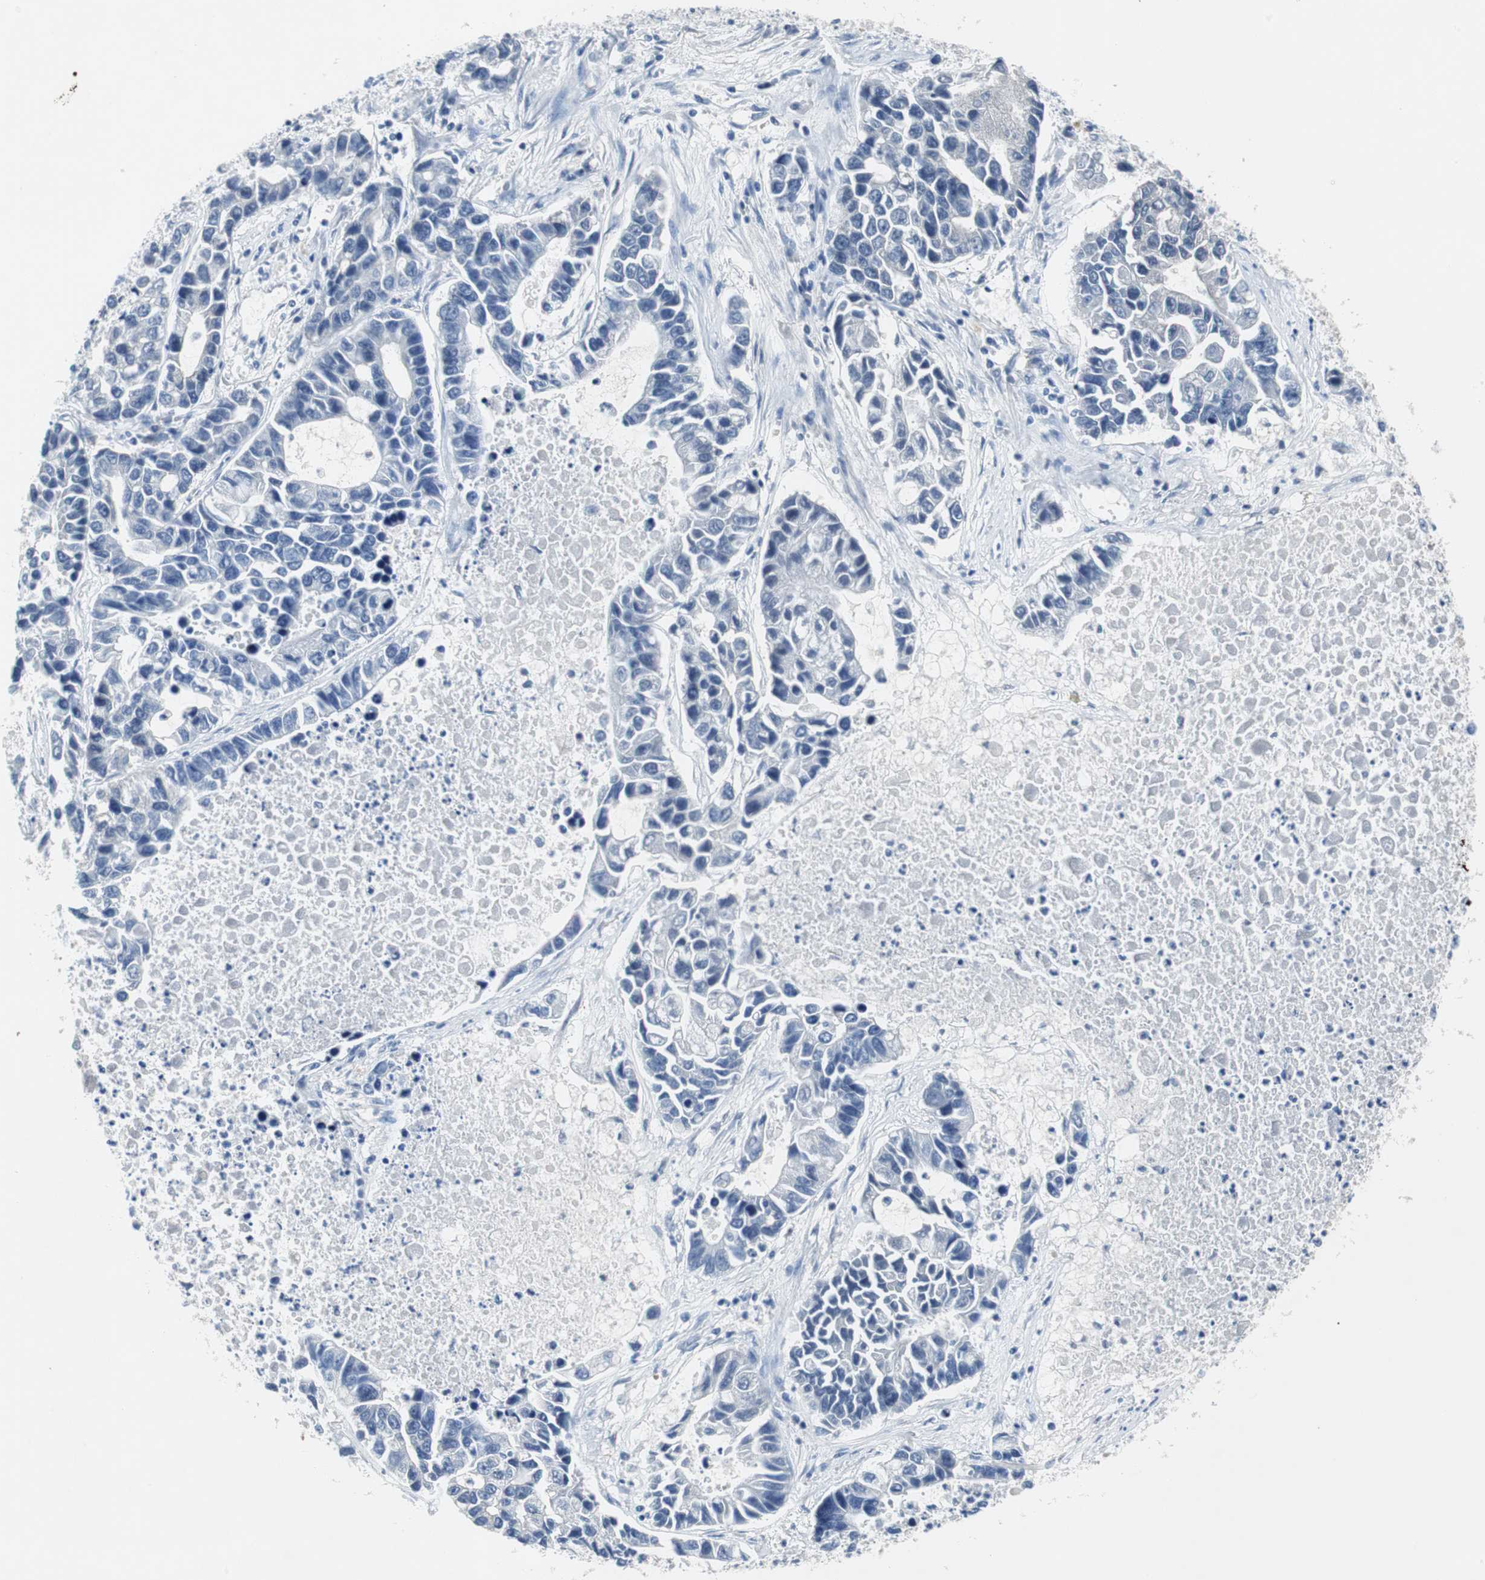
{"staining": {"intensity": "negative", "quantity": "none", "location": "none"}, "tissue": "lung cancer", "cell_type": "Tumor cells", "image_type": "cancer", "snomed": [{"axis": "morphology", "description": "Adenocarcinoma, NOS"}, {"axis": "topography", "description": "Lung"}], "caption": "Immunohistochemistry of human lung adenocarcinoma shows no positivity in tumor cells.", "gene": "EEF2K", "patient": {"sex": "female", "age": 51}}